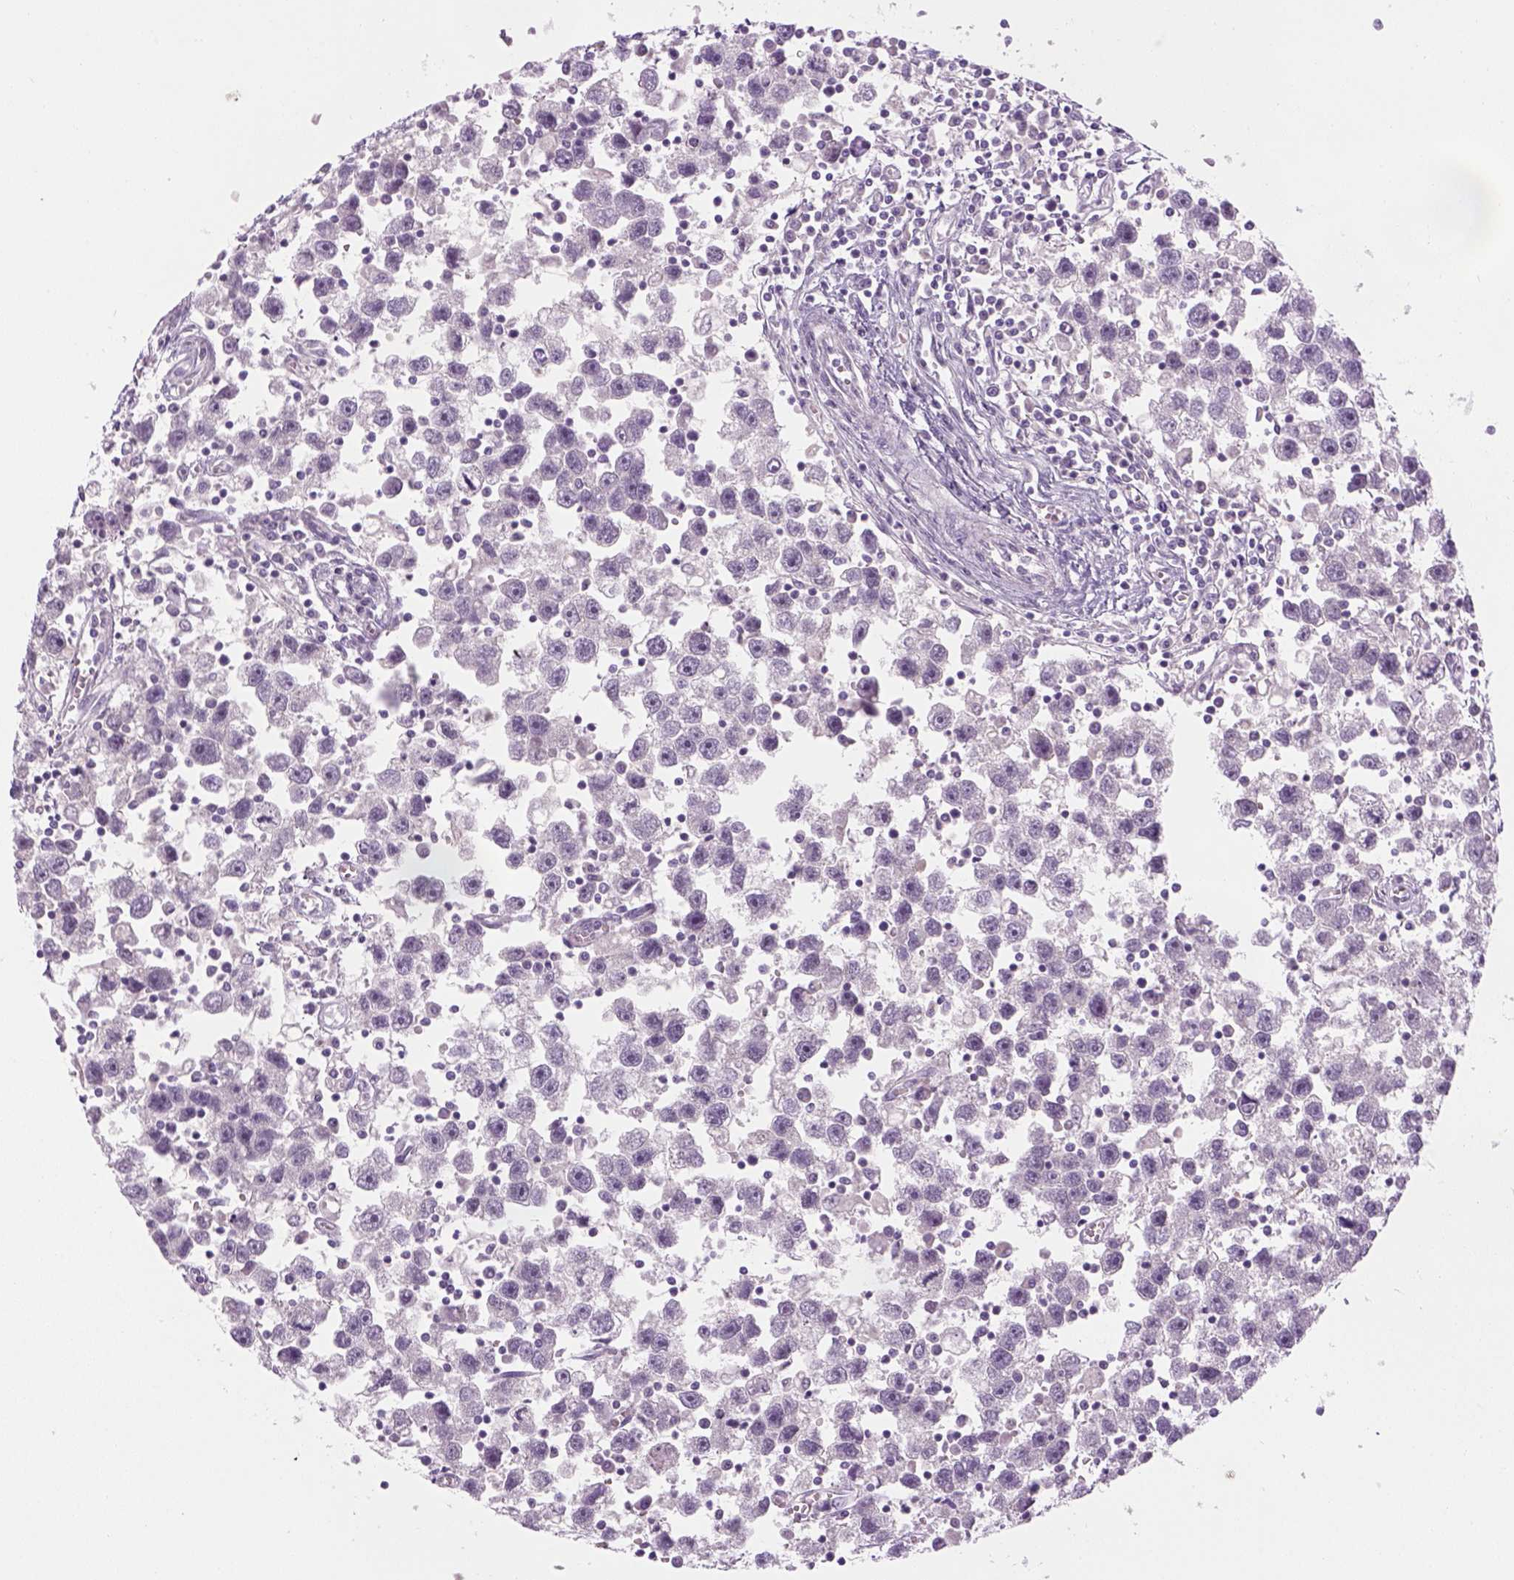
{"staining": {"intensity": "negative", "quantity": "none", "location": "none"}, "tissue": "testis cancer", "cell_type": "Tumor cells", "image_type": "cancer", "snomed": [{"axis": "morphology", "description": "Seminoma, NOS"}, {"axis": "topography", "description": "Testis"}], "caption": "Immunohistochemical staining of human testis cancer (seminoma) demonstrates no significant expression in tumor cells. The staining was performed using DAB (3,3'-diaminobenzidine) to visualize the protein expression in brown, while the nuclei were stained in blue with hematoxylin (Magnification: 20x).", "gene": "GFI1B", "patient": {"sex": "male", "age": 30}}